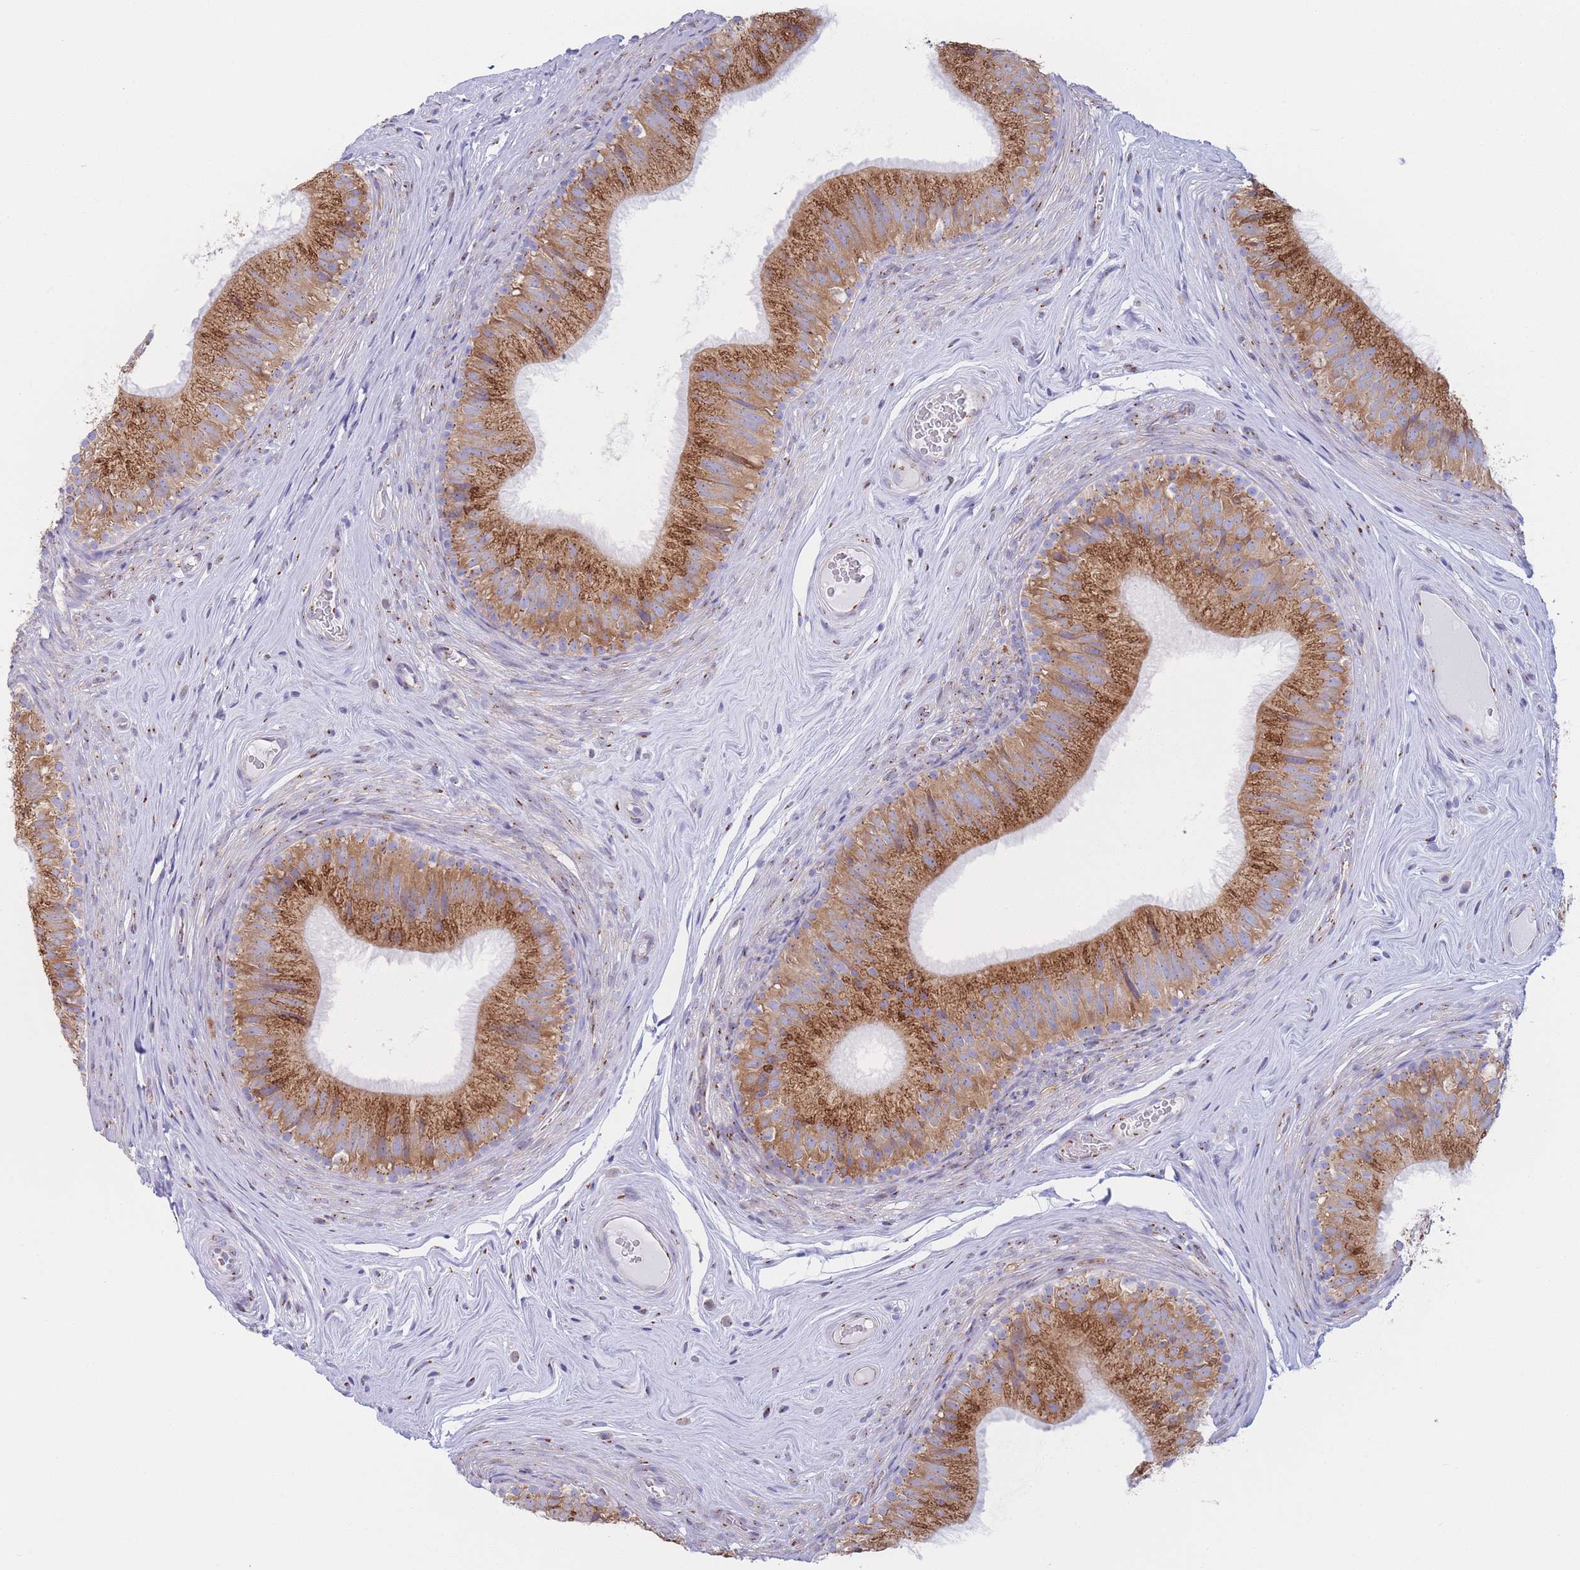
{"staining": {"intensity": "strong", "quantity": ">75%", "location": "cytoplasmic/membranous"}, "tissue": "epididymis", "cell_type": "Glandular cells", "image_type": "normal", "snomed": [{"axis": "morphology", "description": "Normal tissue, NOS"}, {"axis": "topography", "description": "Epididymis"}], "caption": "Epididymis was stained to show a protein in brown. There is high levels of strong cytoplasmic/membranous positivity in about >75% of glandular cells. The staining was performed using DAB to visualize the protein expression in brown, while the nuclei were stained in blue with hematoxylin (Magnification: 20x).", "gene": "MRPL30", "patient": {"sex": "male", "age": 34}}